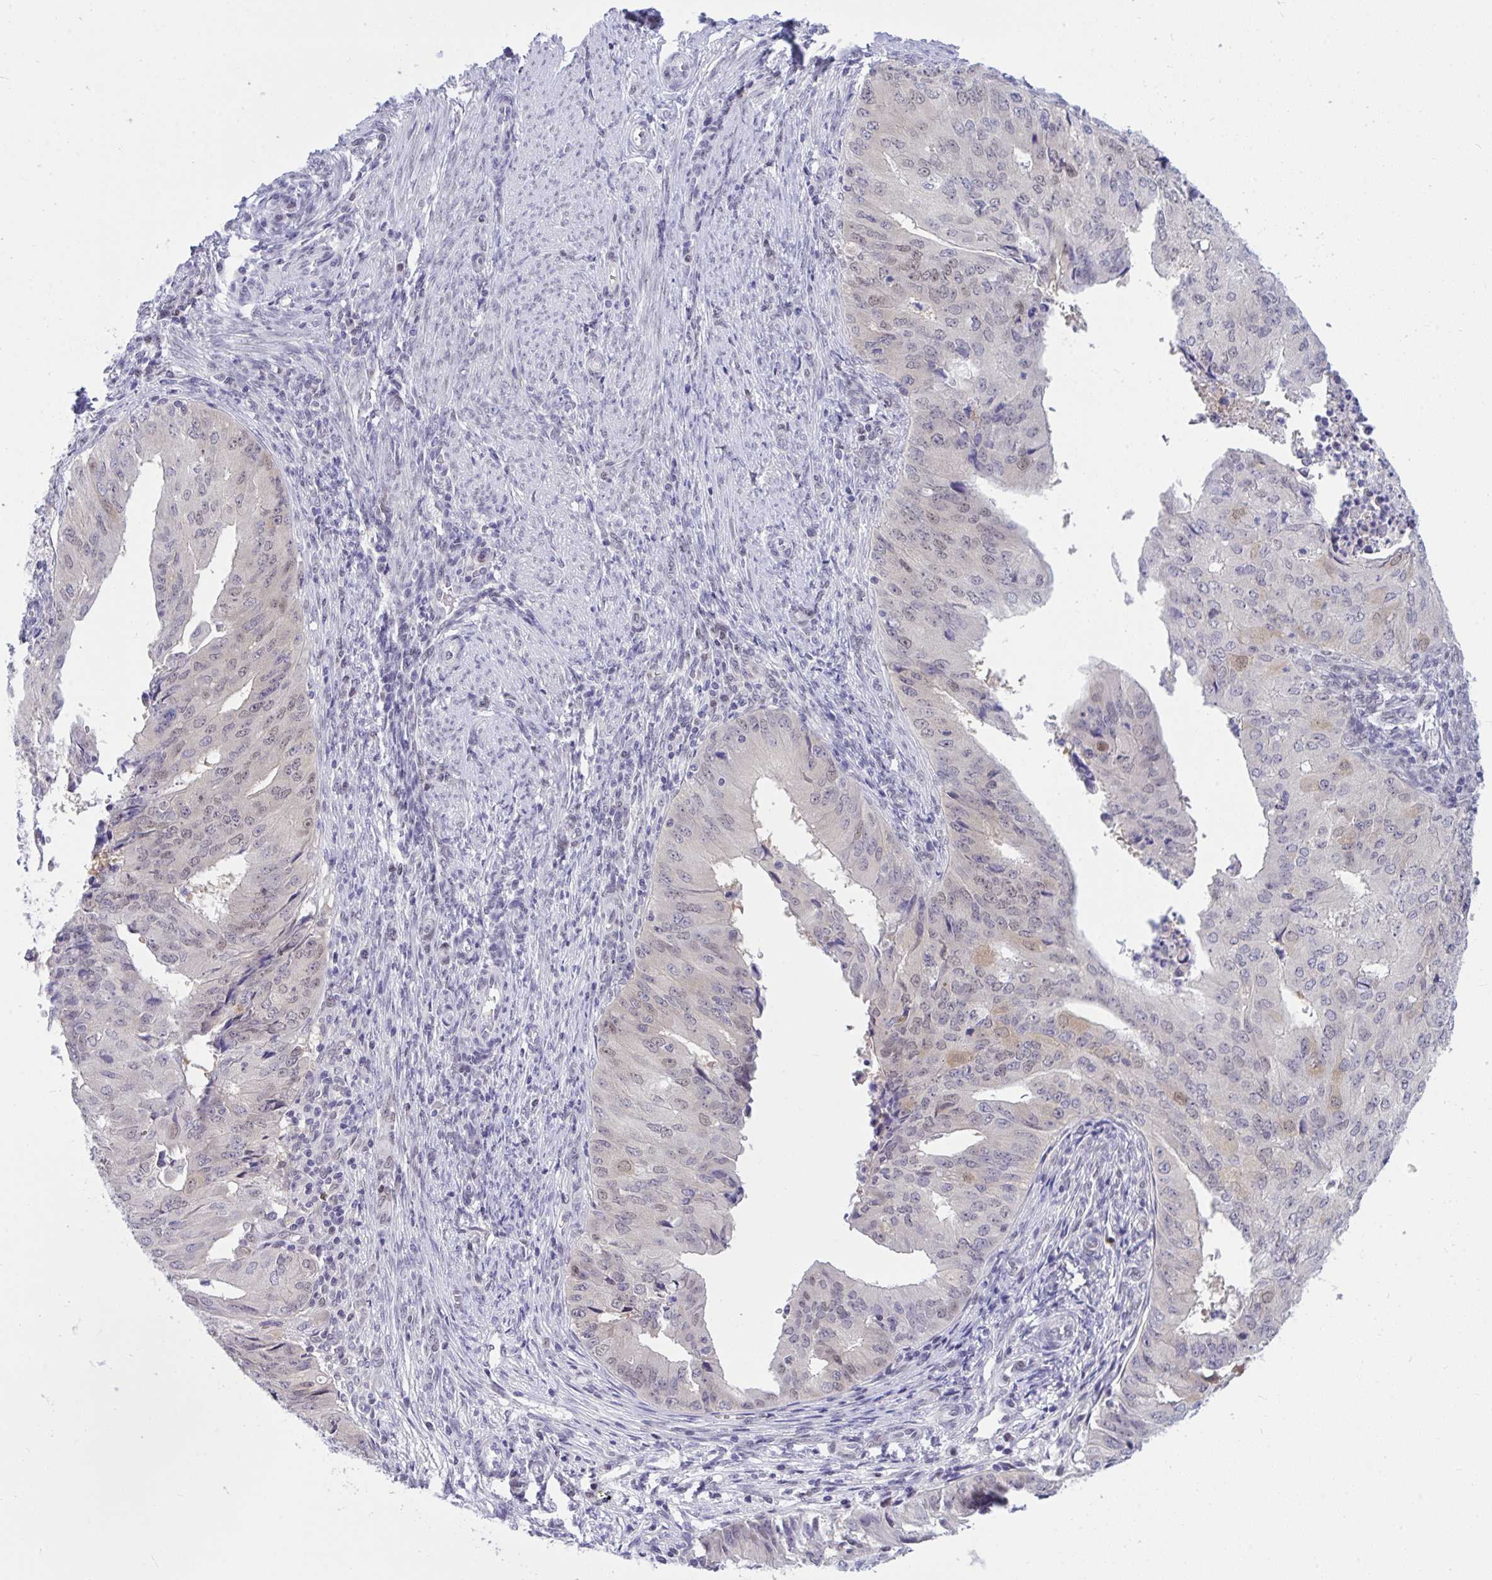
{"staining": {"intensity": "negative", "quantity": "none", "location": "none"}, "tissue": "endometrial cancer", "cell_type": "Tumor cells", "image_type": "cancer", "snomed": [{"axis": "morphology", "description": "Adenocarcinoma, NOS"}, {"axis": "topography", "description": "Endometrium"}], "caption": "This is a histopathology image of IHC staining of adenocarcinoma (endometrial), which shows no staining in tumor cells.", "gene": "THOP1", "patient": {"sex": "female", "age": 50}}